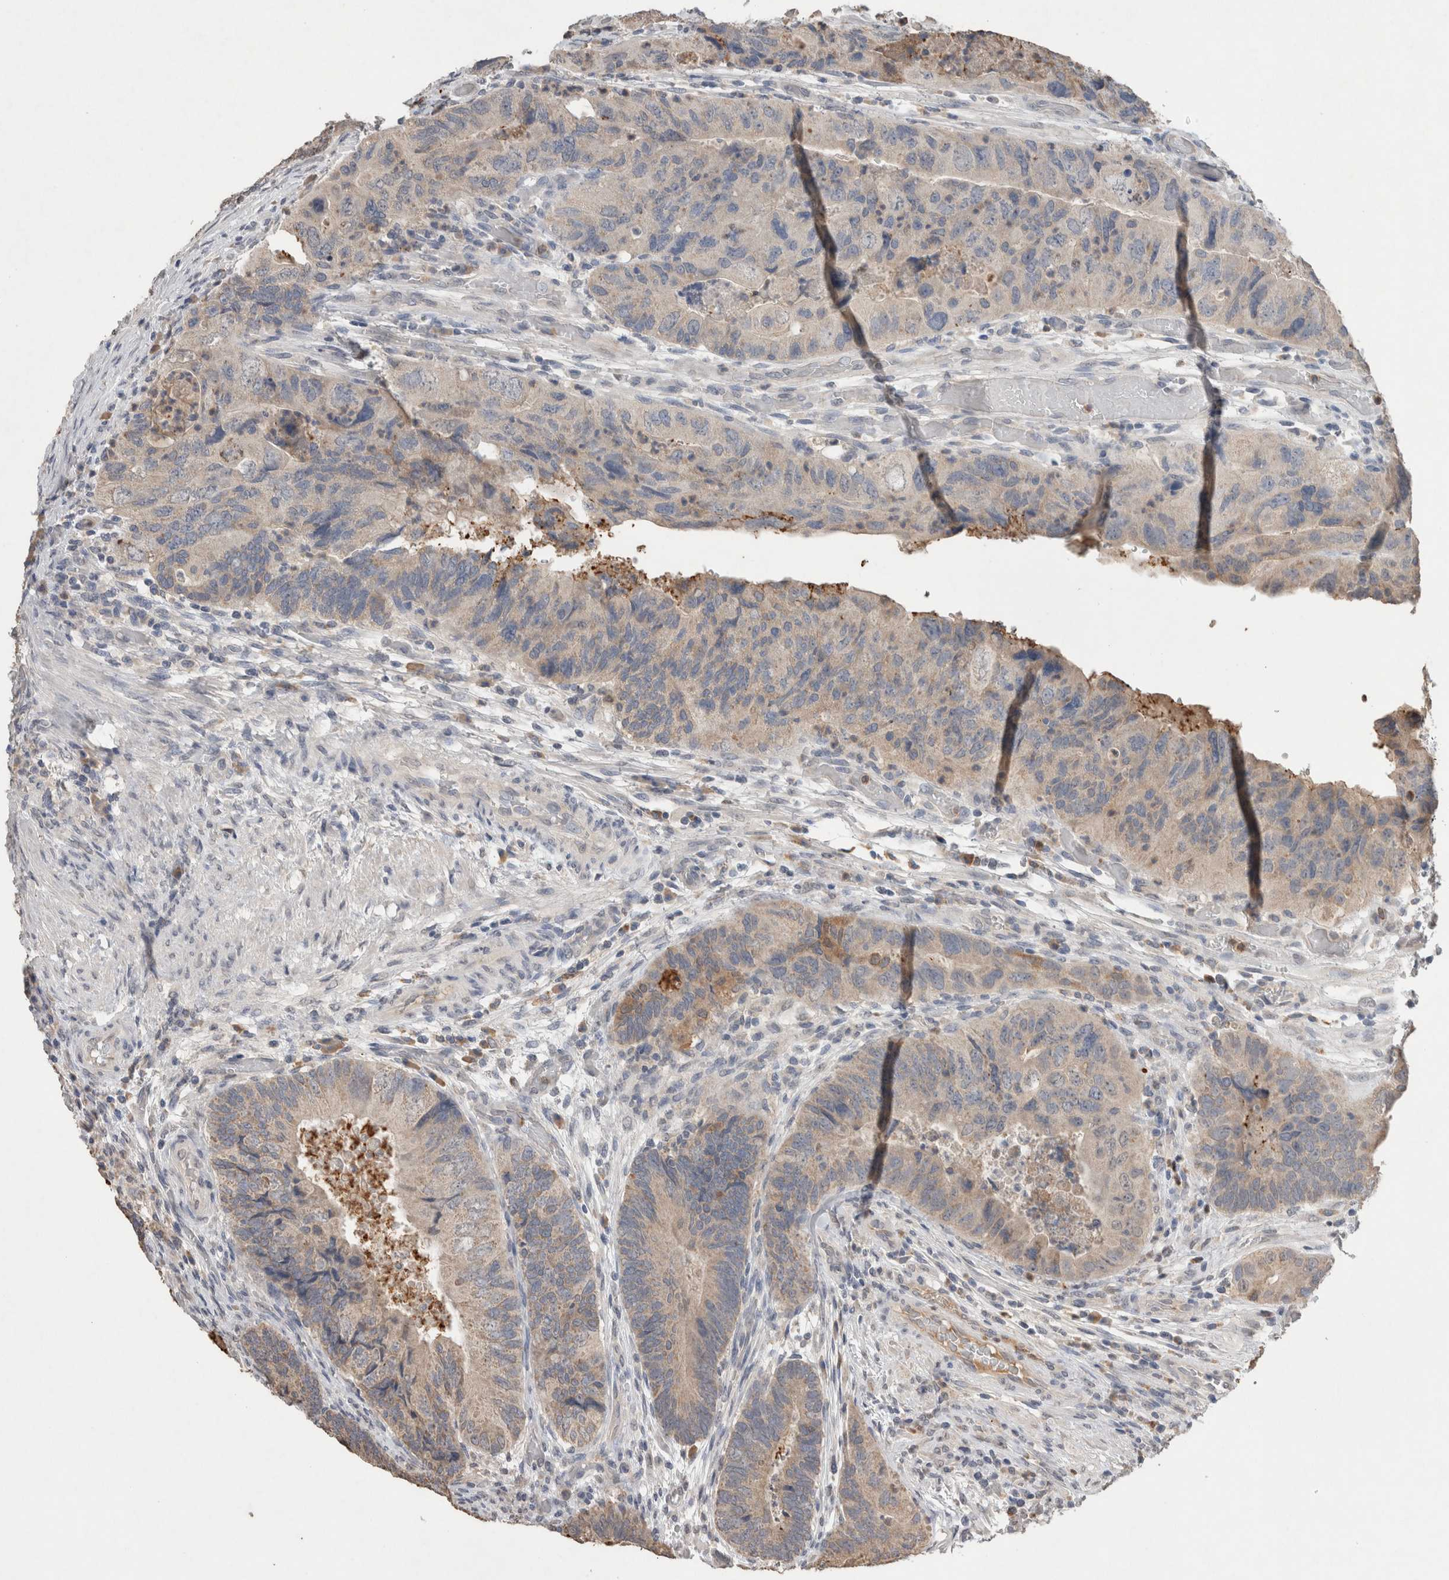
{"staining": {"intensity": "weak", "quantity": "25%-75%", "location": "cytoplasmic/membranous"}, "tissue": "colorectal cancer", "cell_type": "Tumor cells", "image_type": "cancer", "snomed": [{"axis": "morphology", "description": "Adenocarcinoma, NOS"}, {"axis": "topography", "description": "Rectum"}], "caption": "Protein expression by immunohistochemistry demonstrates weak cytoplasmic/membranous expression in about 25%-75% of tumor cells in adenocarcinoma (colorectal).", "gene": "FABP7", "patient": {"sex": "male", "age": 63}}